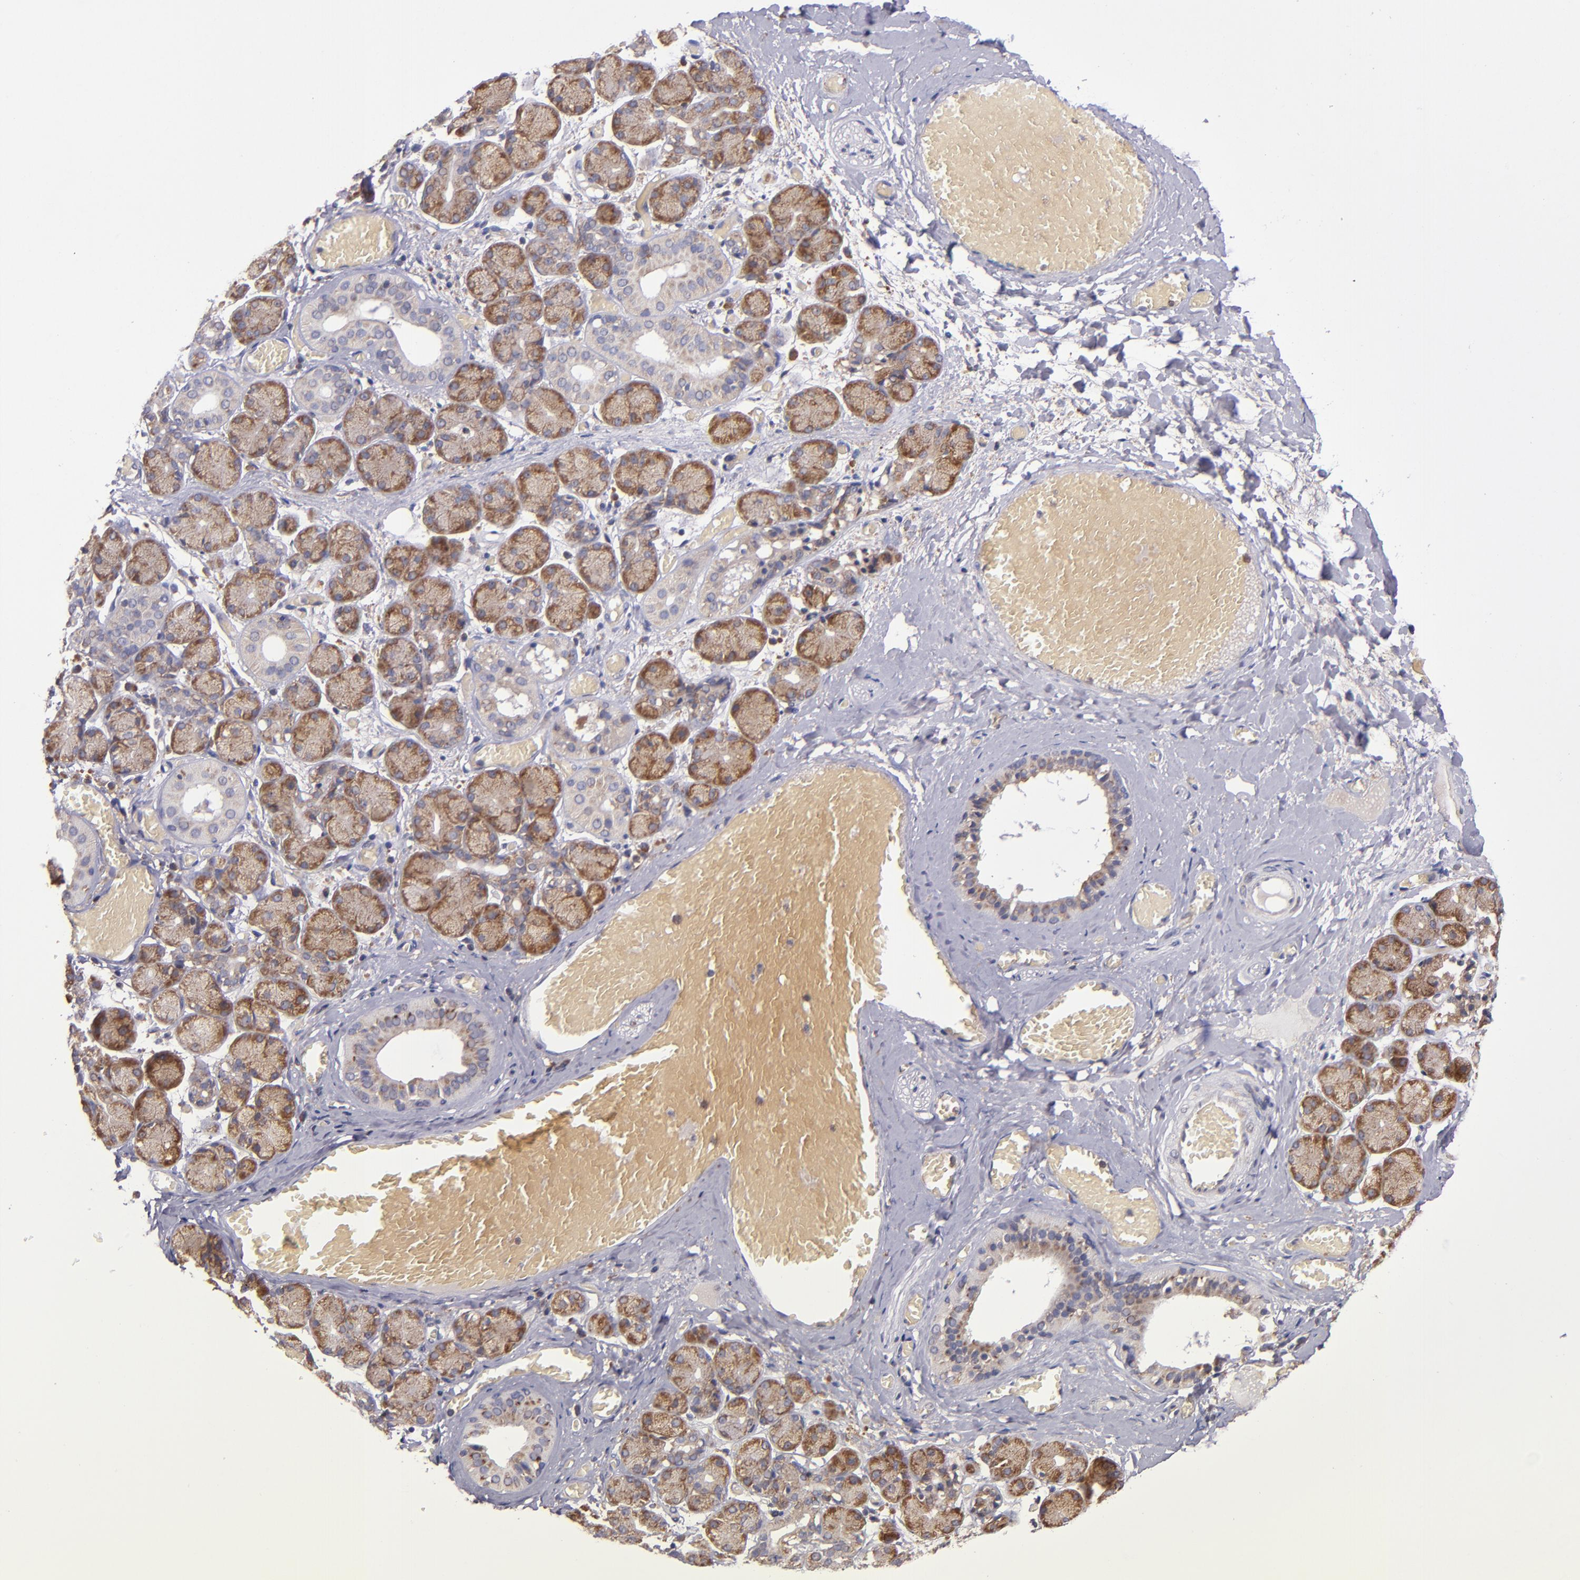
{"staining": {"intensity": "moderate", "quantity": ">75%", "location": "cytoplasmic/membranous"}, "tissue": "salivary gland", "cell_type": "Glandular cells", "image_type": "normal", "snomed": [{"axis": "morphology", "description": "Normal tissue, NOS"}, {"axis": "topography", "description": "Salivary gland"}], "caption": "Immunohistochemistry (IHC) staining of unremarkable salivary gland, which exhibits medium levels of moderate cytoplasmic/membranous positivity in approximately >75% of glandular cells indicating moderate cytoplasmic/membranous protein staining. The staining was performed using DAB (3,3'-diaminobenzidine) (brown) for protein detection and nuclei were counterstained in hematoxylin (blue).", "gene": "EIF4ENIF1", "patient": {"sex": "female", "age": 24}}